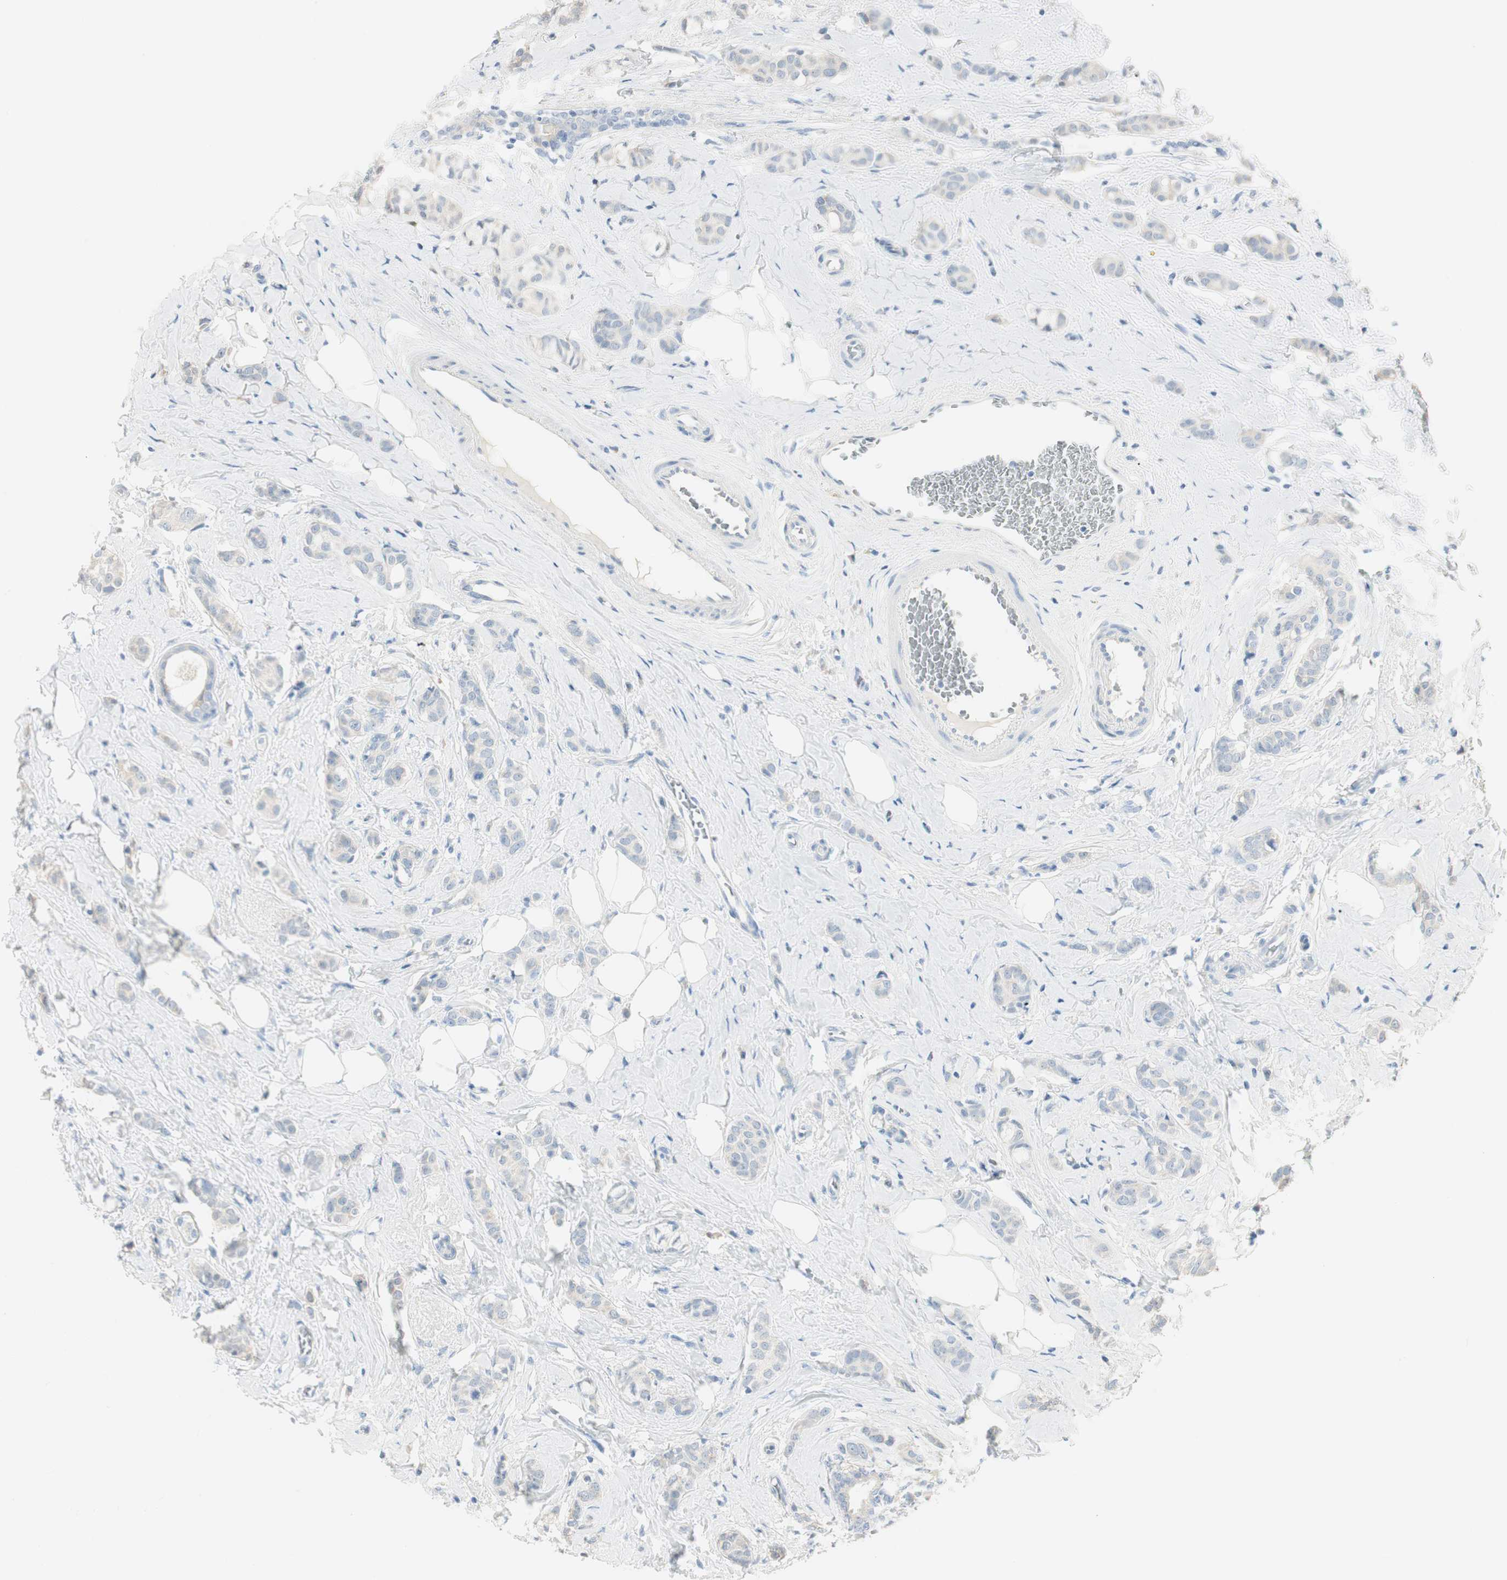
{"staining": {"intensity": "negative", "quantity": "none", "location": "none"}, "tissue": "breast cancer", "cell_type": "Tumor cells", "image_type": "cancer", "snomed": [{"axis": "morphology", "description": "Lobular carcinoma"}, {"axis": "topography", "description": "Breast"}], "caption": "This is a image of IHC staining of breast cancer, which shows no positivity in tumor cells. (DAB (3,3'-diaminobenzidine) IHC with hematoxylin counter stain).", "gene": "SPINK4", "patient": {"sex": "female", "age": 60}}